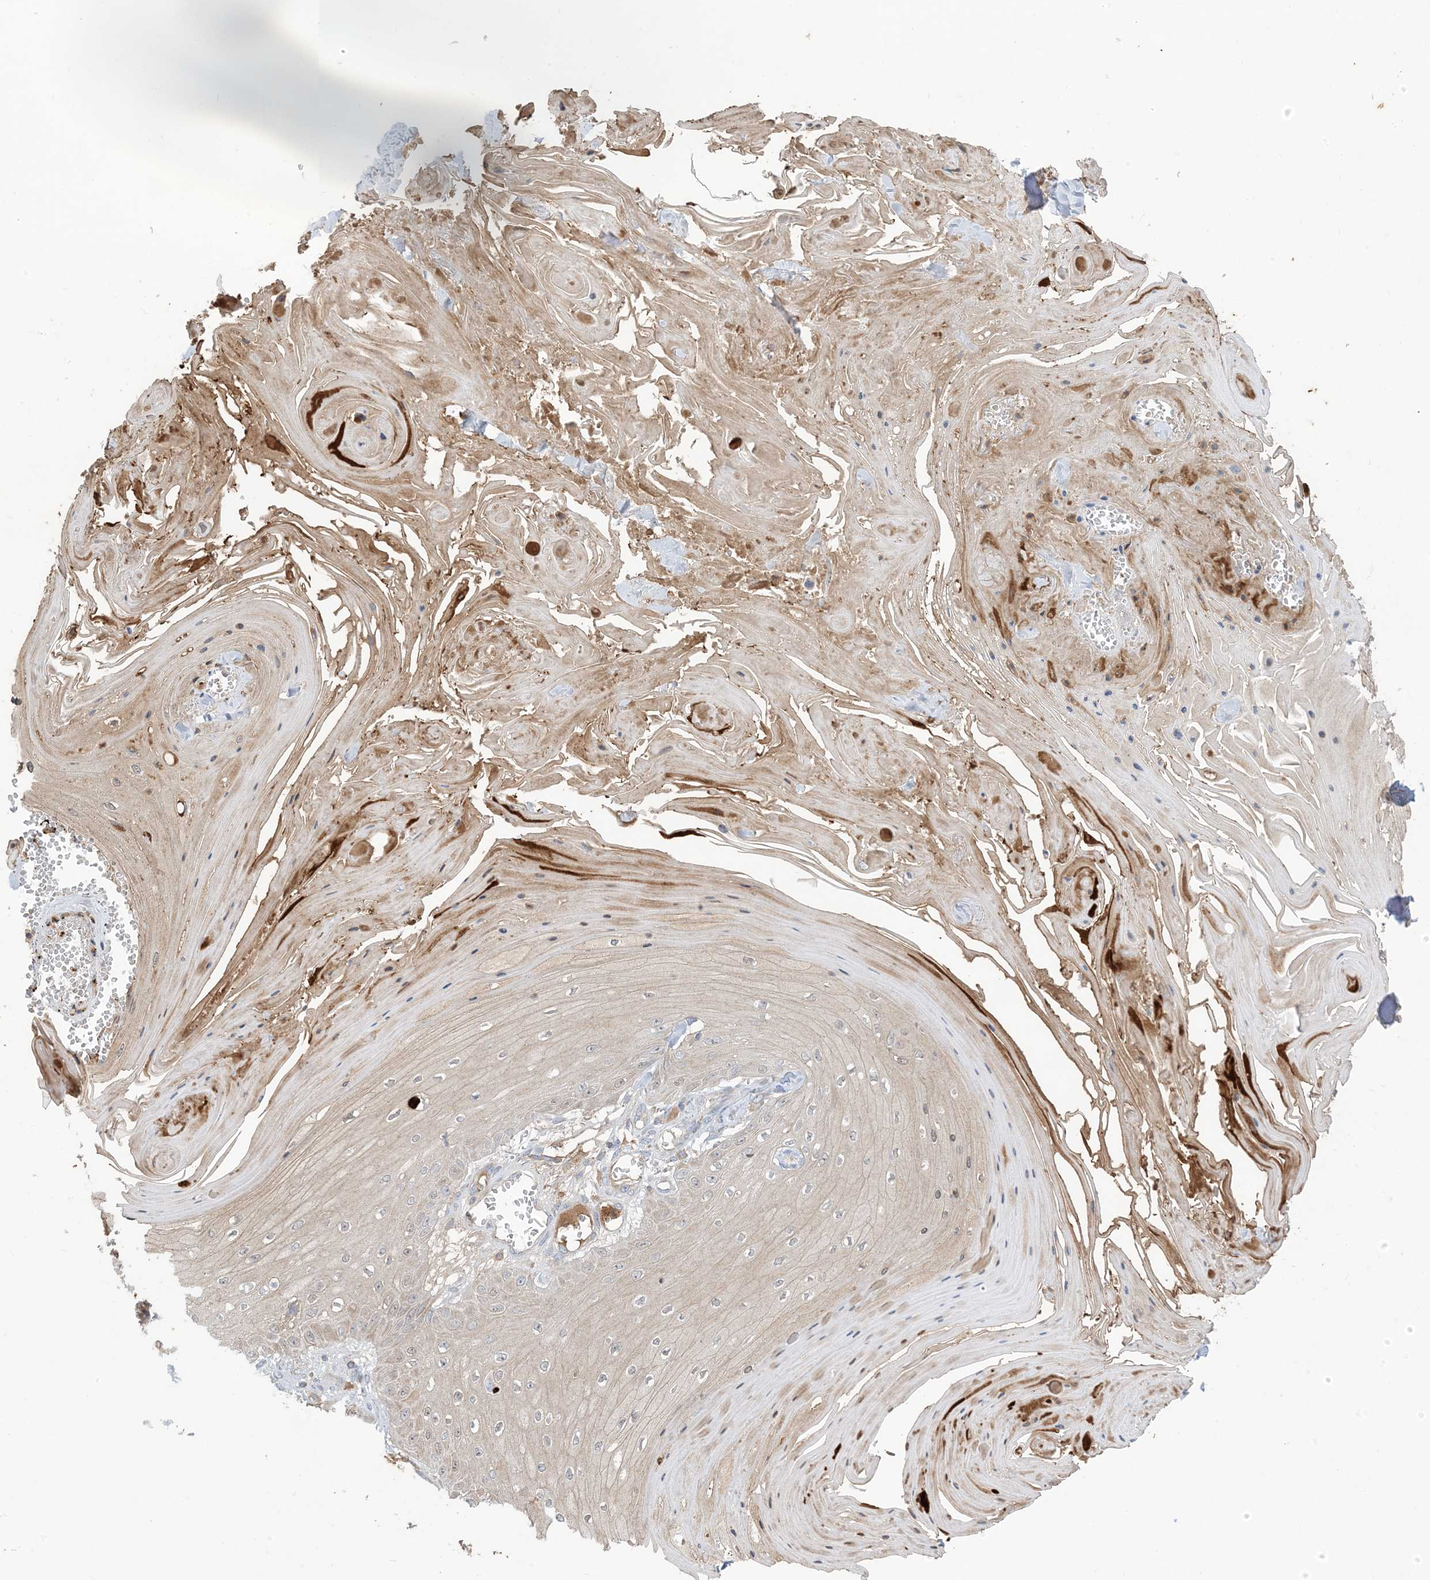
{"staining": {"intensity": "negative", "quantity": "none", "location": "none"}, "tissue": "skin cancer", "cell_type": "Tumor cells", "image_type": "cancer", "snomed": [{"axis": "morphology", "description": "Squamous cell carcinoma, NOS"}, {"axis": "topography", "description": "Skin"}], "caption": "DAB (3,3'-diaminobenzidine) immunohistochemical staining of human squamous cell carcinoma (skin) shows no significant positivity in tumor cells.", "gene": "DPP9", "patient": {"sex": "male", "age": 74}}